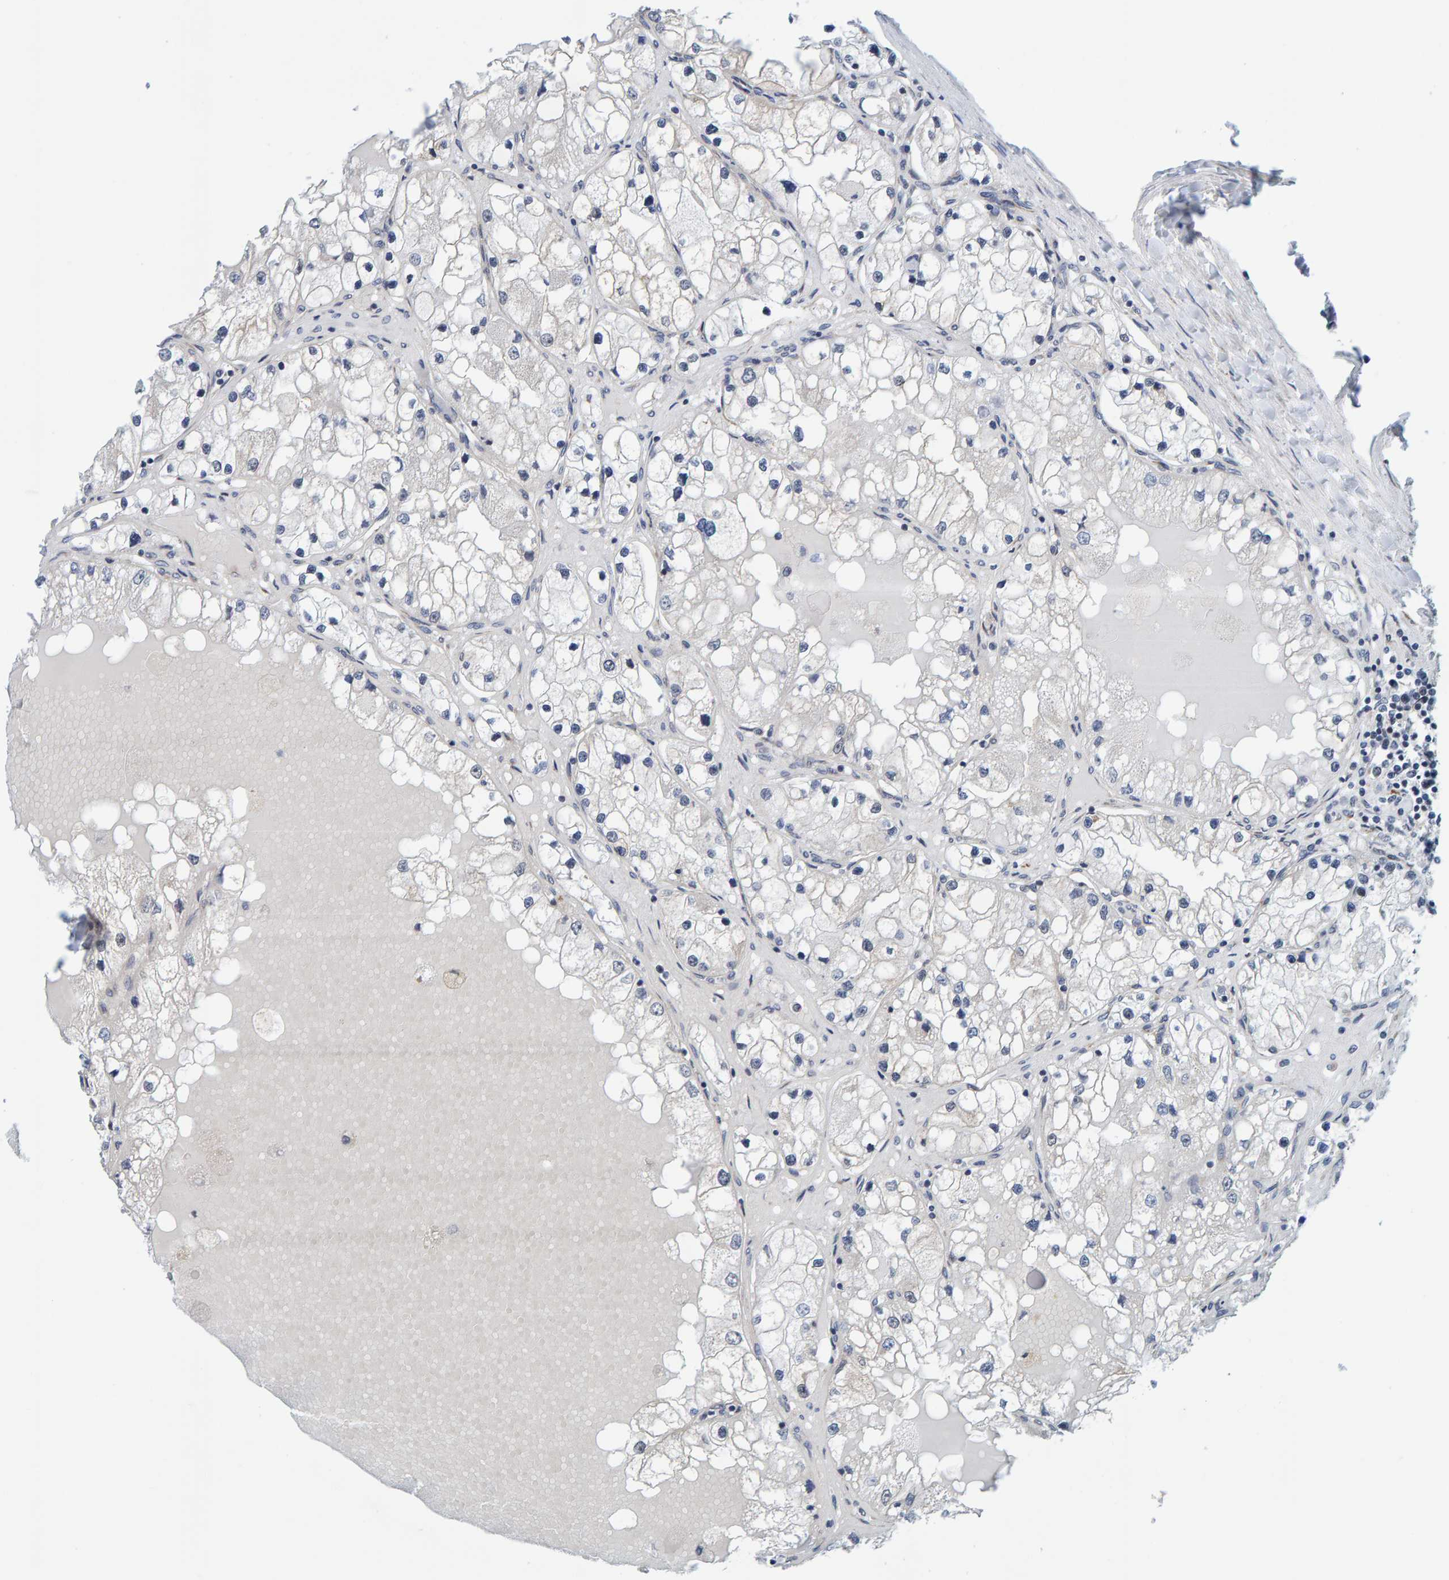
{"staining": {"intensity": "negative", "quantity": "none", "location": "none"}, "tissue": "renal cancer", "cell_type": "Tumor cells", "image_type": "cancer", "snomed": [{"axis": "morphology", "description": "Adenocarcinoma, NOS"}, {"axis": "topography", "description": "Kidney"}], "caption": "DAB (3,3'-diaminobenzidine) immunohistochemical staining of human renal cancer exhibits no significant expression in tumor cells.", "gene": "SCRN2", "patient": {"sex": "male", "age": 68}}